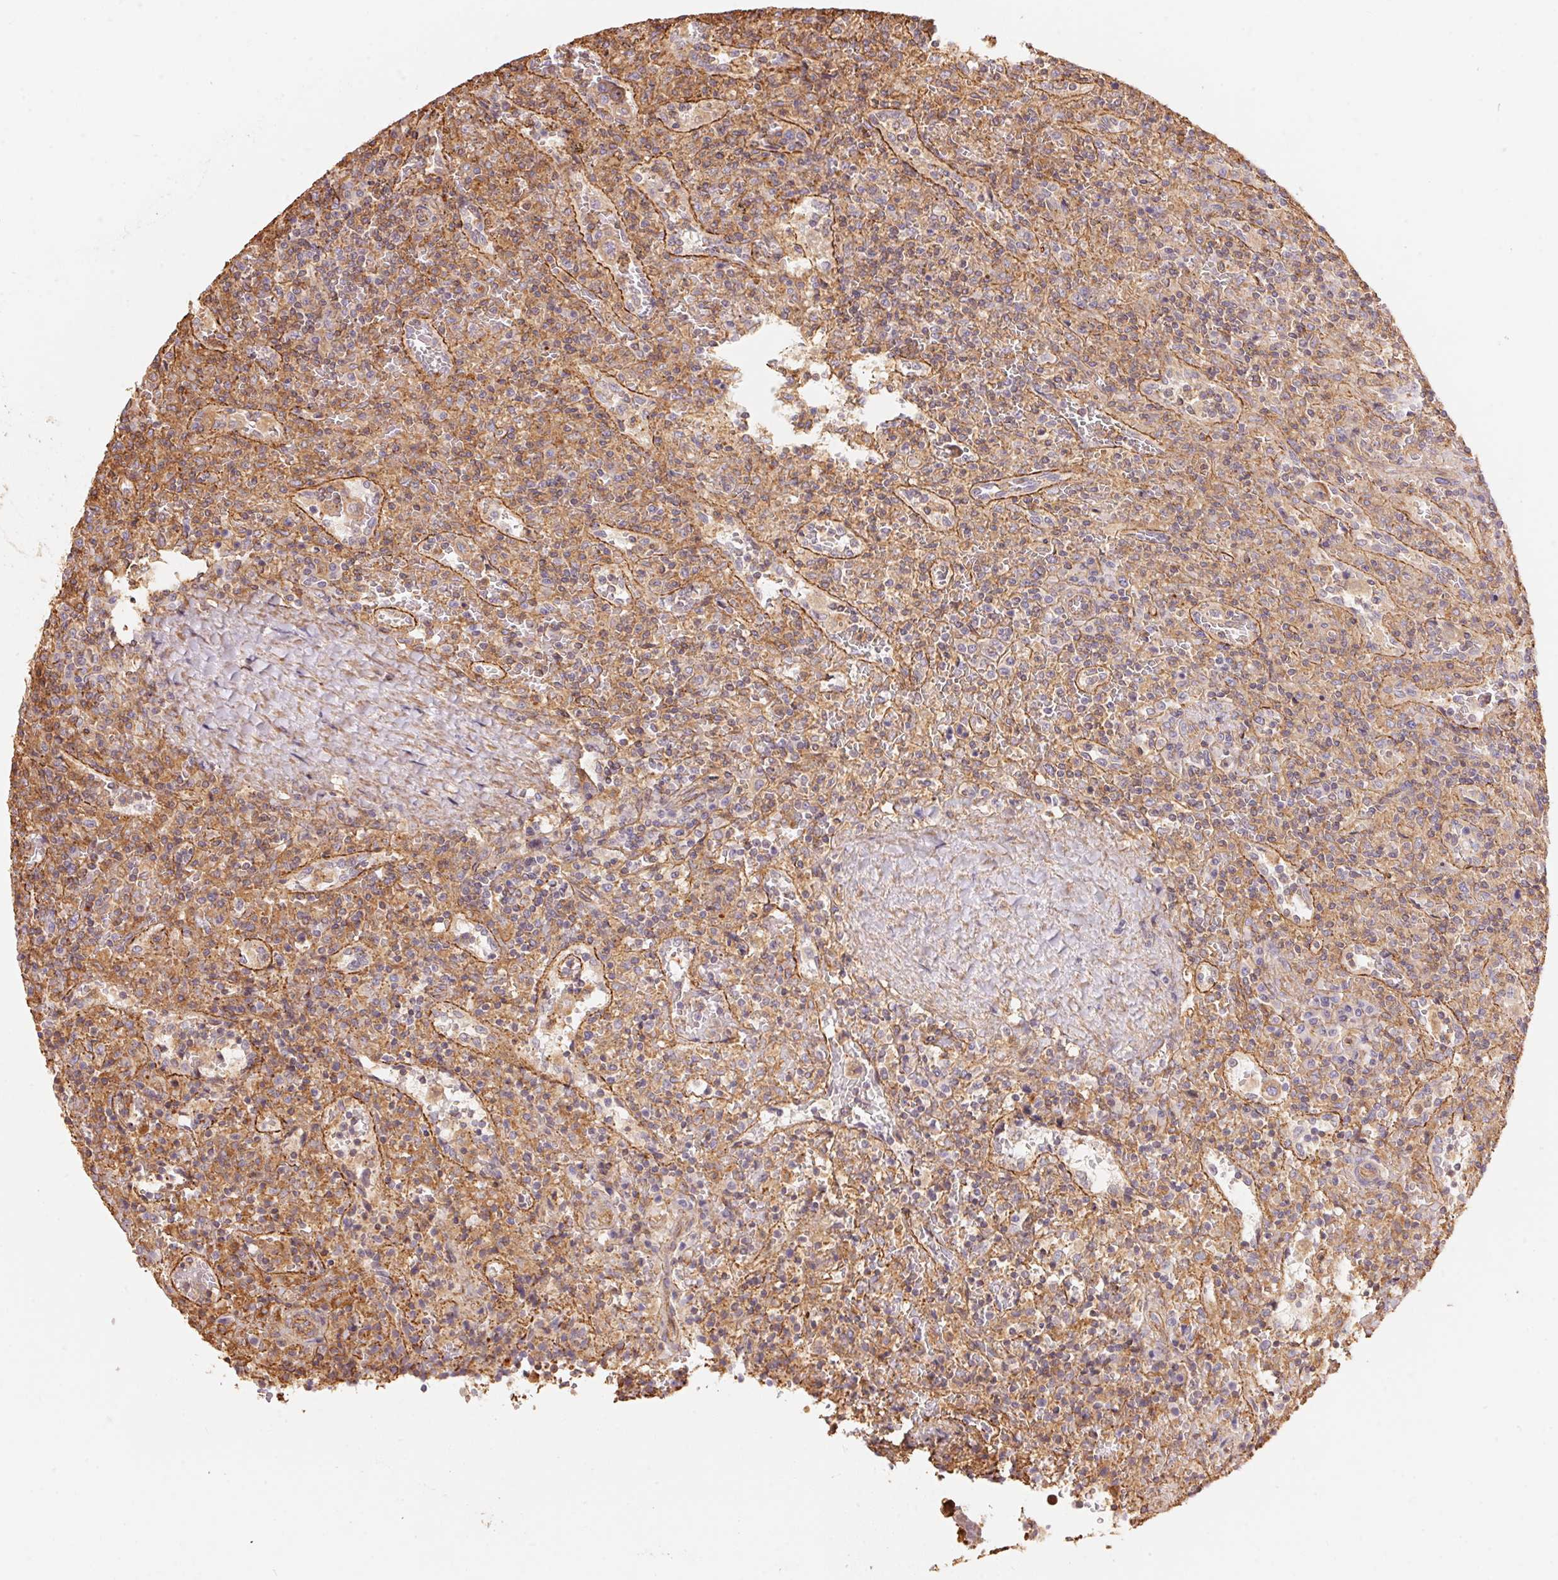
{"staining": {"intensity": "weak", "quantity": "<25%", "location": "cytoplasmic/membranous"}, "tissue": "lymphoma", "cell_type": "Tumor cells", "image_type": "cancer", "snomed": [{"axis": "morphology", "description": "Malignant lymphoma, non-Hodgkin's type, Low grade"}, {"axis": "topography", "description": "Spleen"}], "caption": "High power microscopy micrograph of an IHC histopathology image of low-grade malignant lymphoma, non-Hodgkin's type, revealing no significant expression in tumor cells.", "gene": "FRAS1", "patient": {"sex": "male", "age": 62}}